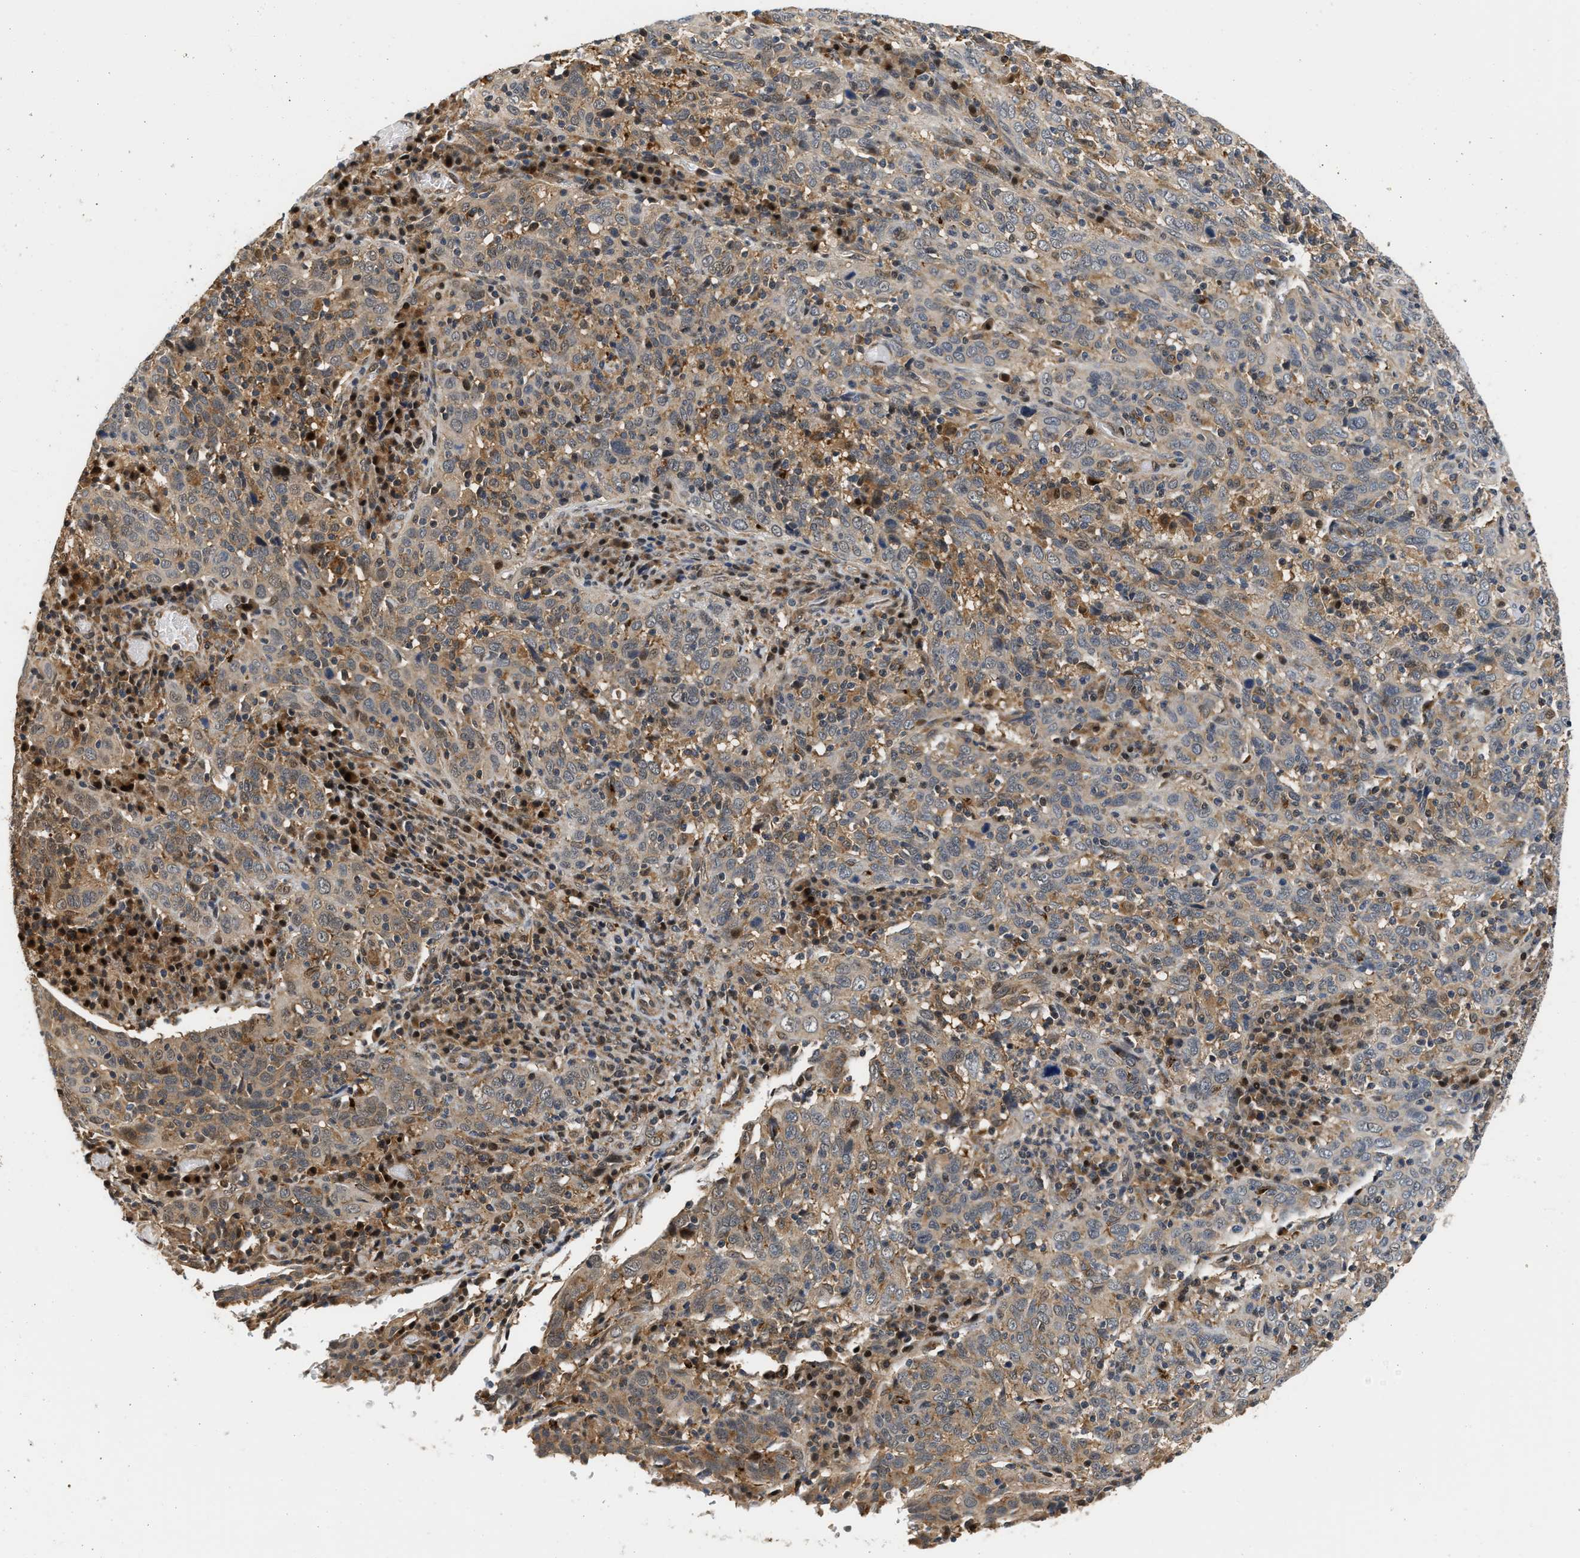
{"staining": {"intensity": "weak", "quantity": "25%-75%", "location": "cytoplasmic/membranous"}, "tissue": "cervical cancer", "cell_type": "Tumor cells", "image_type": "cancer", "snomed": [{"axis": "morphology", "description": "Squamous cell carcinoma, NOS"}, {"axis": "topography", "description": "Cervix"}], "caption": "Weak cytoplasmic/membranous protein expression is seen in about 25%-75% of tumor cells in cervical cancer. The staining is performed using DAB brown chromogen to label protein expression. The nuclei are counter-stained blue using hematoxylin.", "gene": "LARP6", "patient": {"sex": "female", "age": 46}}